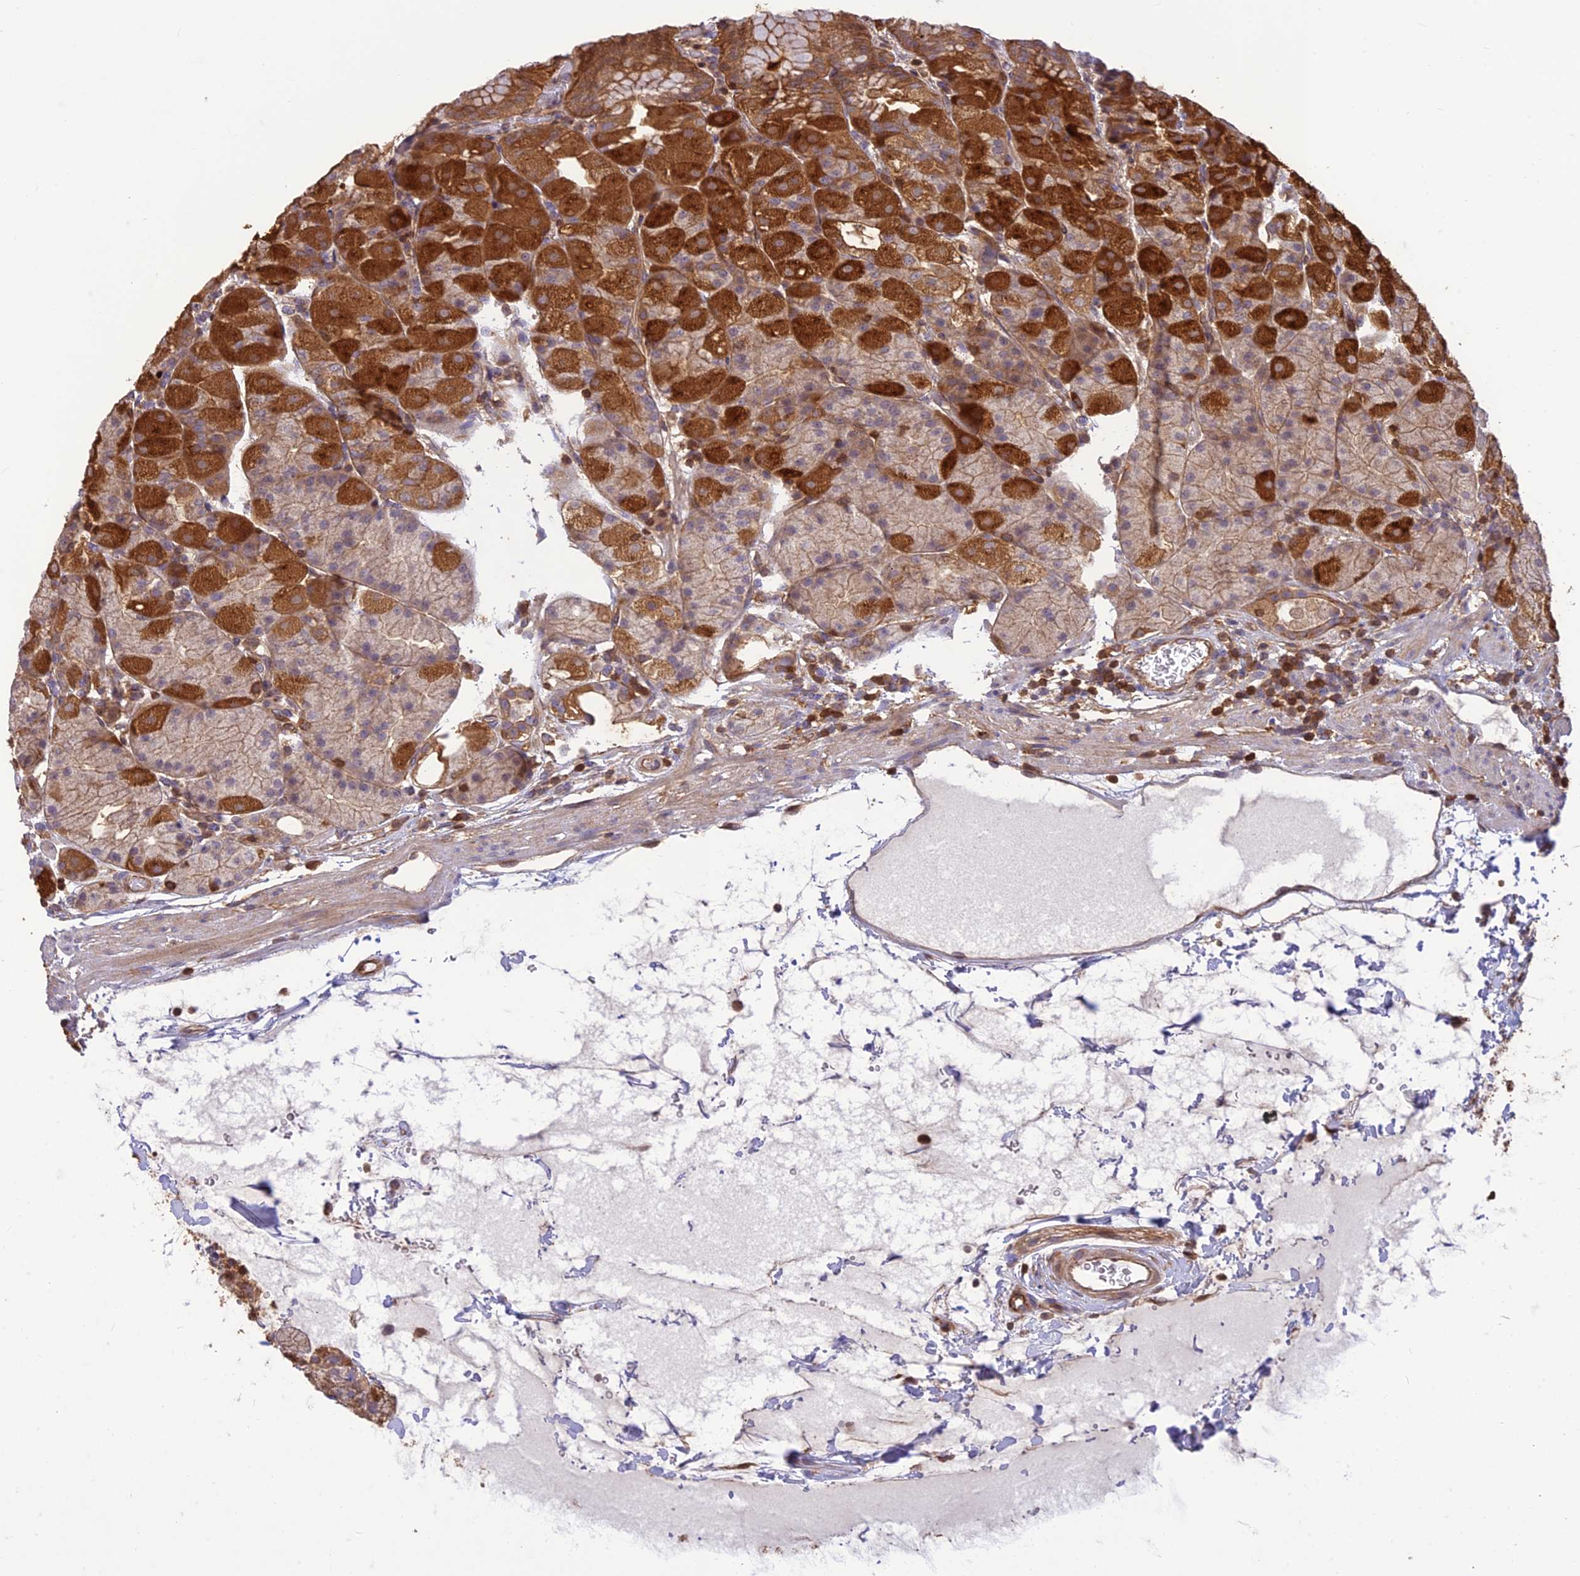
{"staining": {"intensity": "strong", "quantity": "25%-75%", "location": "cytoplasmic/membranous"}, "tissue": "stomach", "cell_type": "Glandular cells", "image_type": "normal", "snomed": [{"axis": "morphology", "description": "Normal tissue, NOS"}, {"axis": "topography", "description": "Stomach, upper"}, {"axis": "topography", "description": "Stomach, lower"}], "caption": "High-power microscopy captured an IHC micrograph of normal stomach, revealing strong cytoplasmic/membranous positivity in about 25%-75% of glandular cells.", "gene": "HPSE2", "patient": {"sex": "male", "age": 62}}